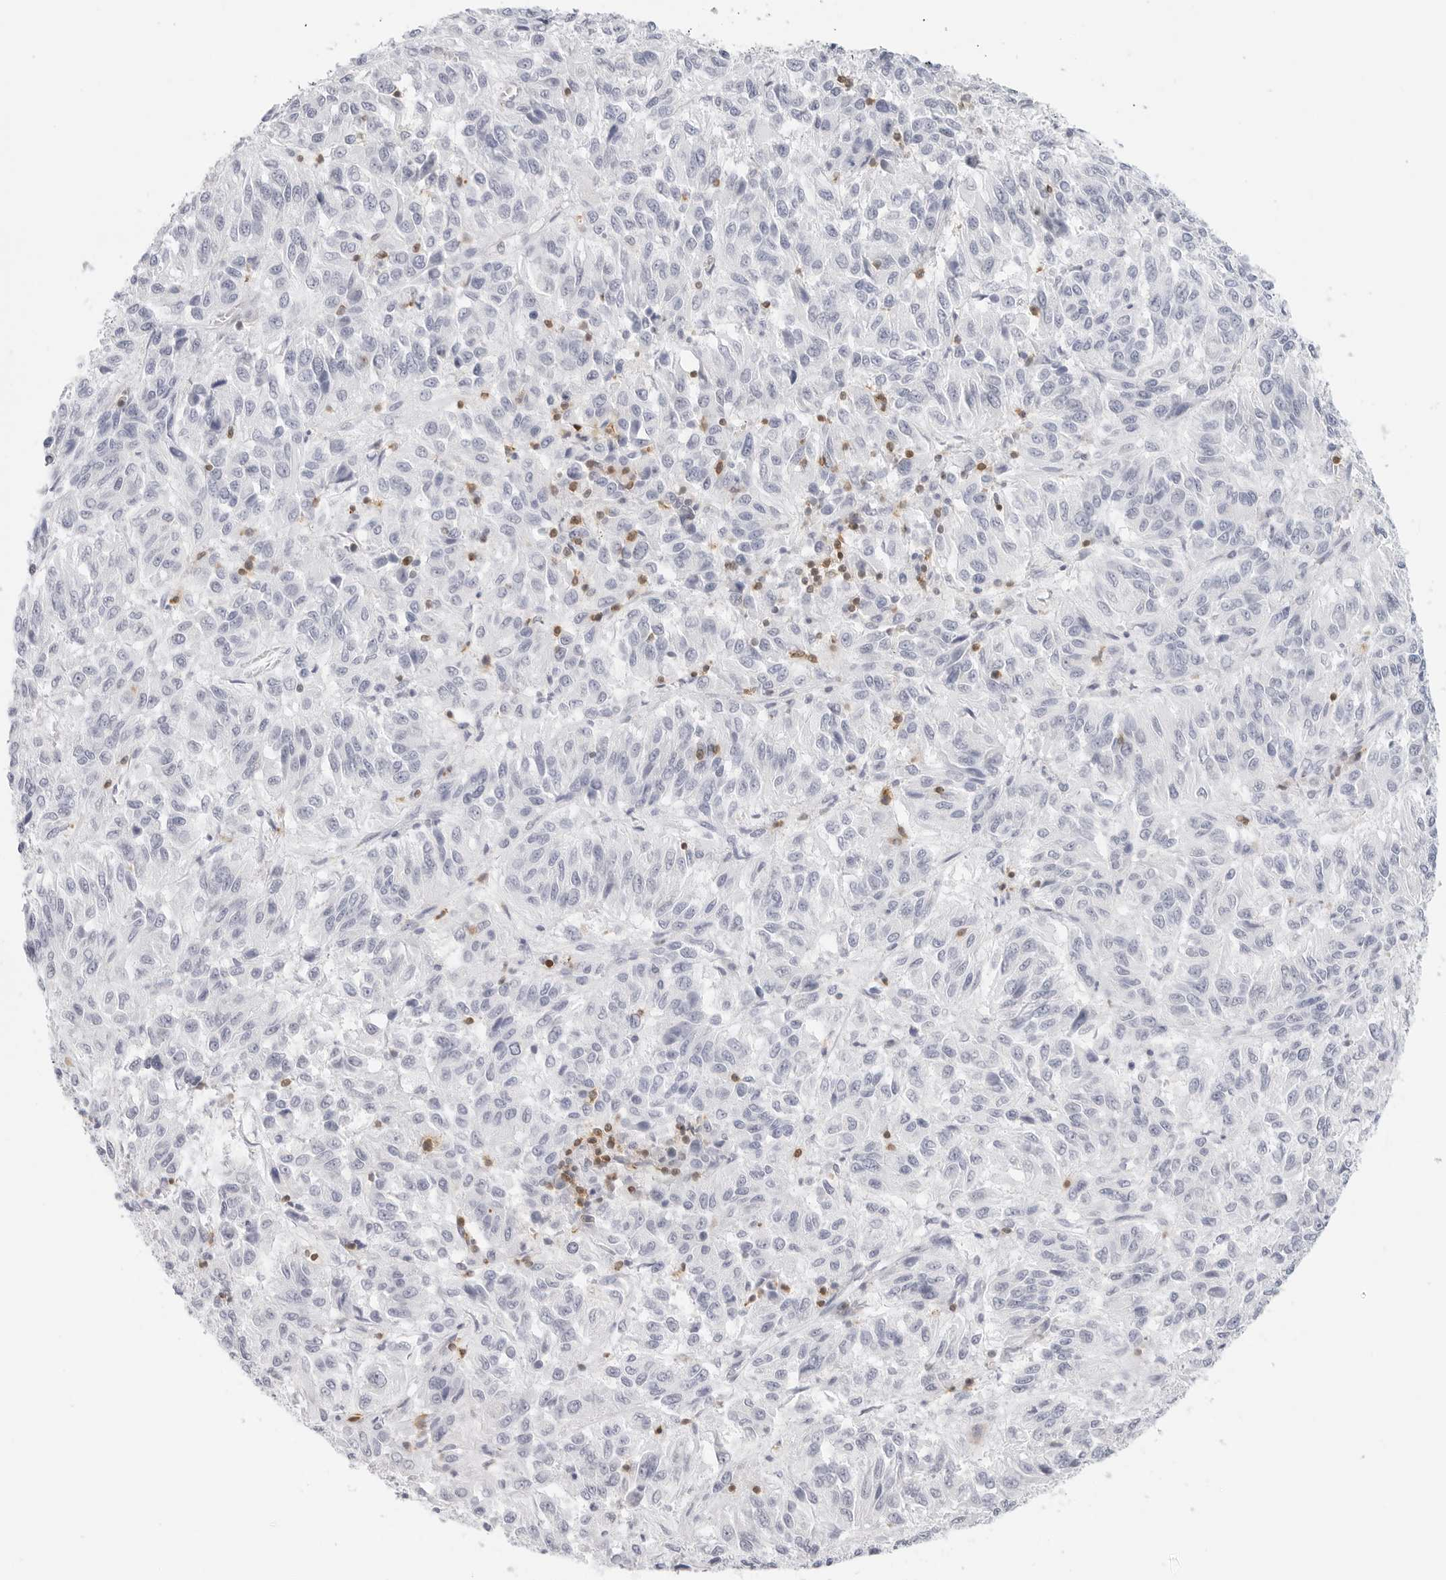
{"staining": {"intensity": "negative", "quantity": "none", "location": "none"}, "tissue": "melanoma", "cell_type": "Tumor cells", "image_type": "cancer", "snomed": [{"axis": "morphology", "description": "Malignant melanoma, Metastatic site"}, {"axis": "topography", "description": "Lung"}], "caption": "Protein analysis of melanoma exhibits no significant staining in tumor cells.", "gene": "SLC9A3R1", "patient": {"sex": "male", "age": 64}}